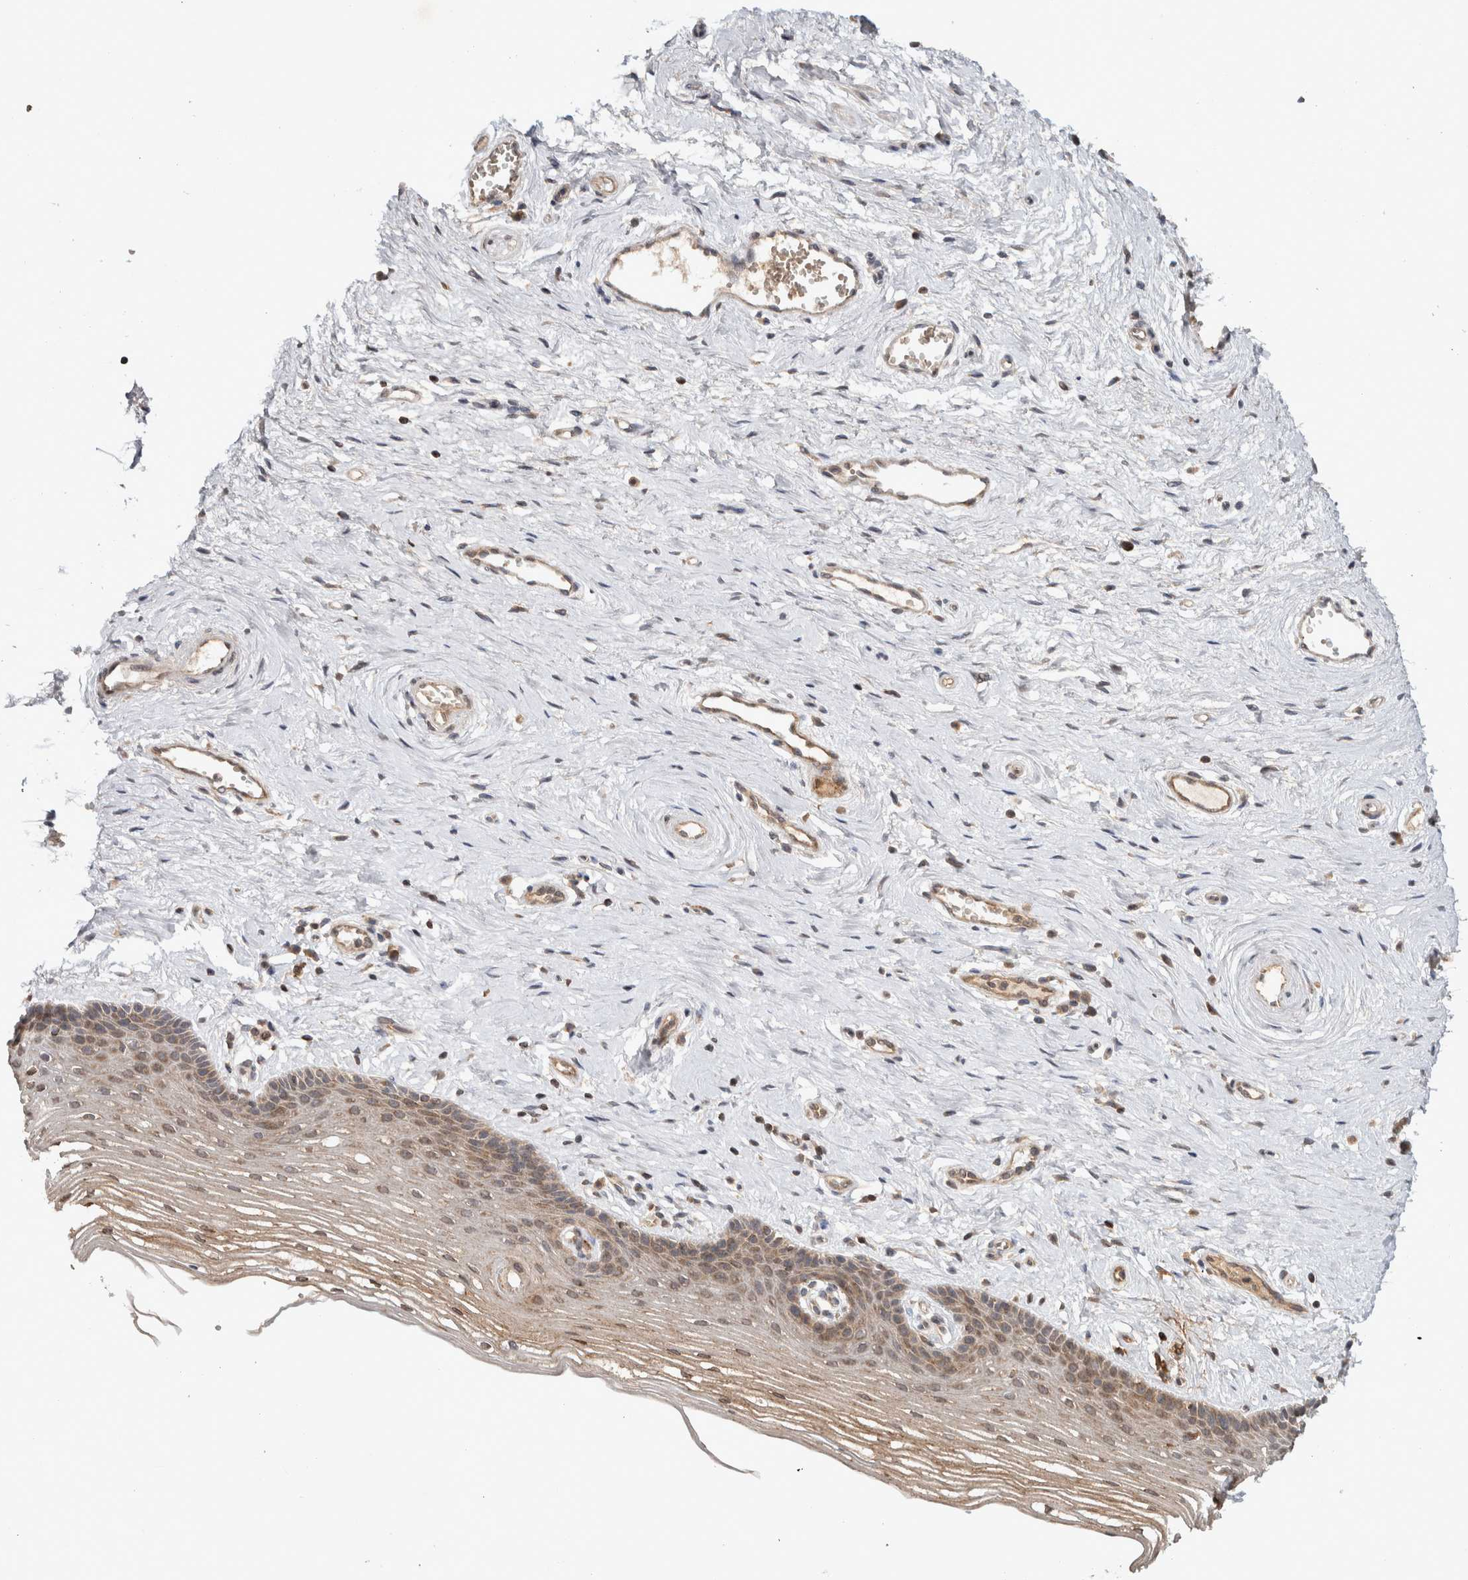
{"staining": {"intensity": "weak", "quantity": ">75%", "location": "cytoplasmic/membranous"}, "tissue": "vagina", "cell_type": "Squamous epithelial cells", "image_type": "normal", "snomed": [{"axis": "morphology", "description": "Normal tissue, NOS"}, {"axis": "topography", "description": "Vagina"}], "caption": "Immunohistochemical staining of benign human vagina exhibits weak cytoplasmic/membranous protein positivity in approximately >75% of squamous epithelial cells. (Stains: DAB (3,3'-diaminobenzidine) in brown, nuclei in blue, Microscopy: brightfield microscopy at high magnification).", "gene": "HMOX2", "patient": {"sex": "female", "age": 46}}